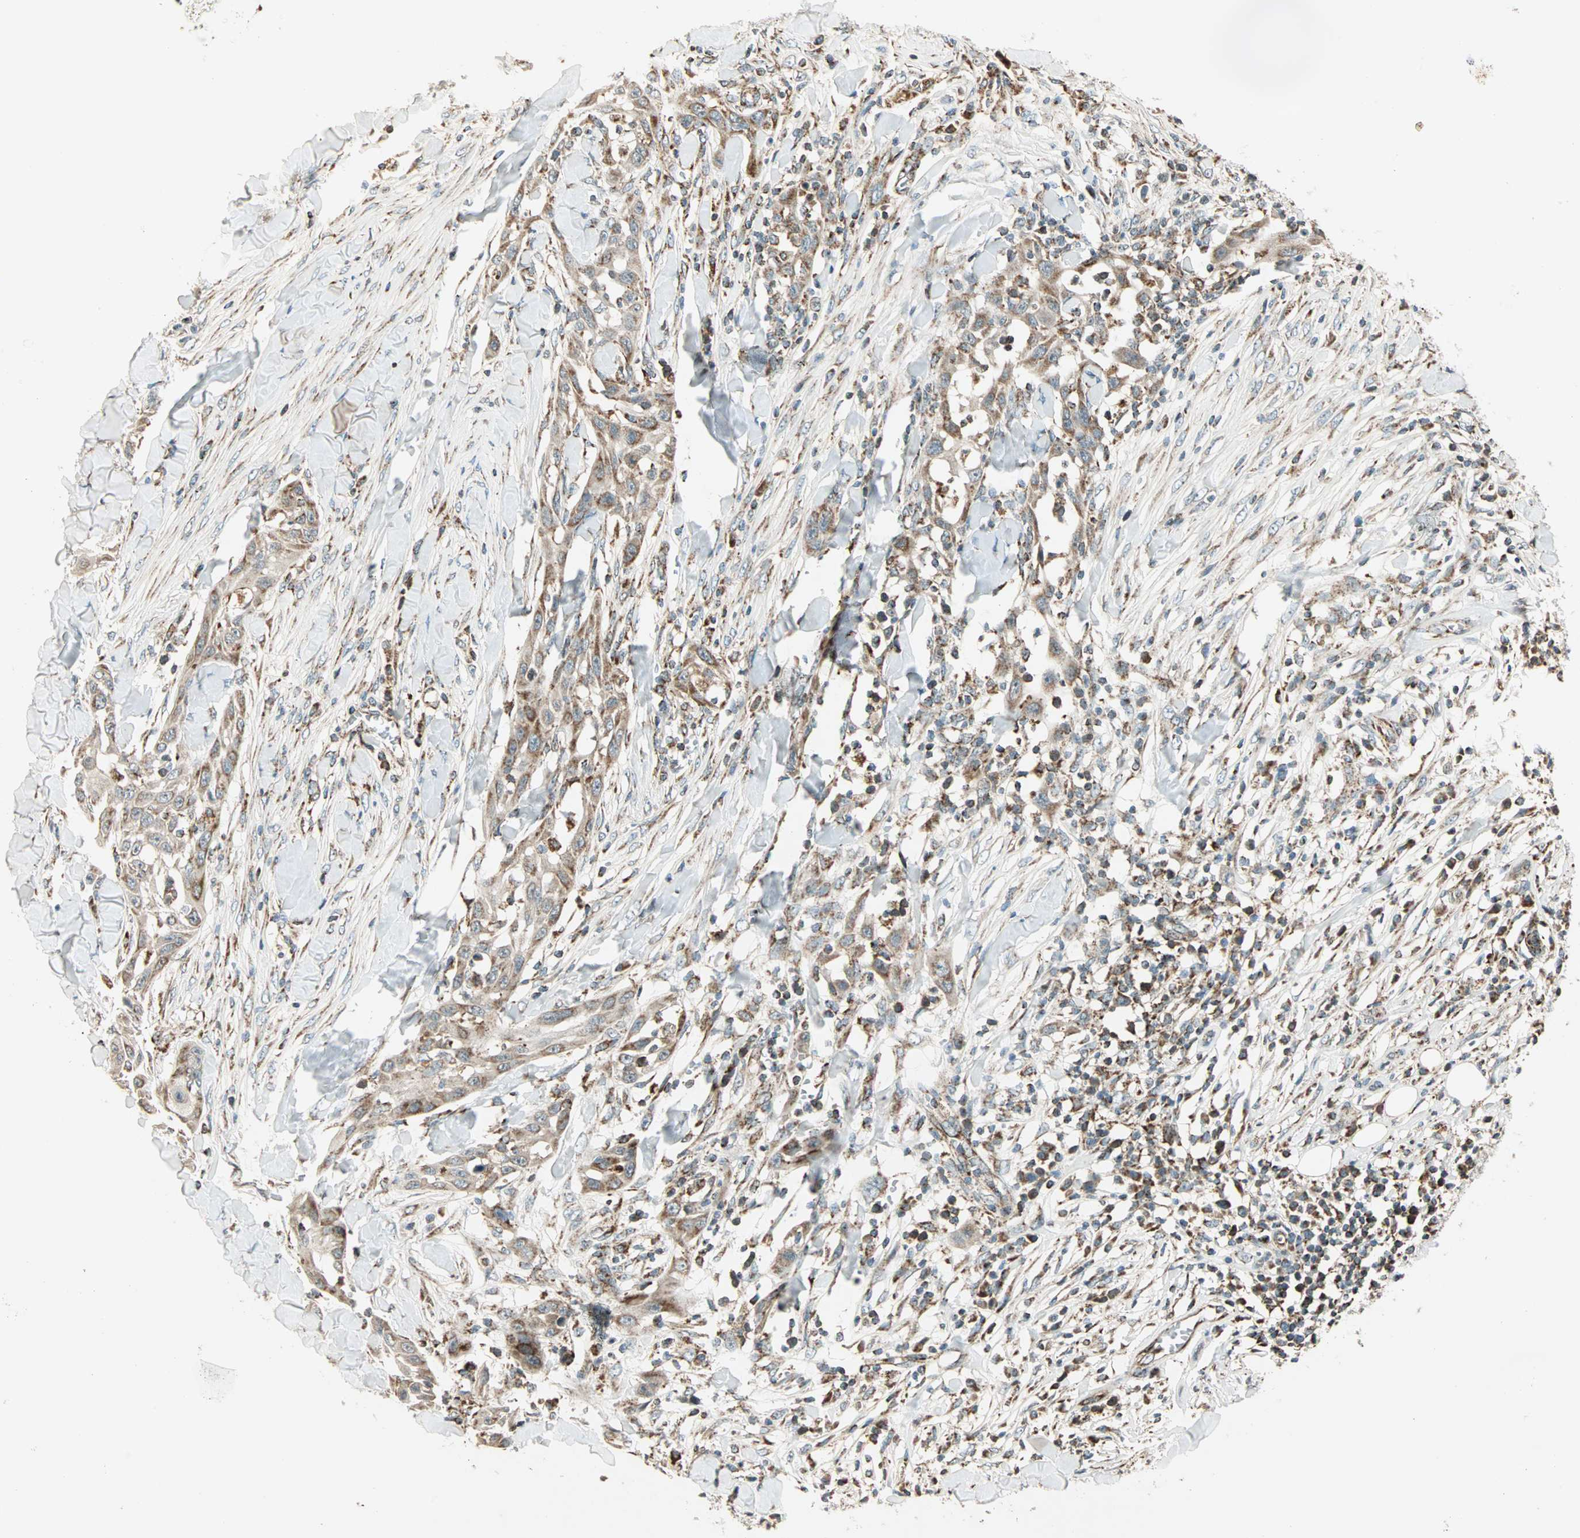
{"staining": {"intensity": "weak", "quantity": ">75%", "location": "cytoplasmic/membranous"}, "tissue": "skin cancer", "cell_type": "Tumor cells", "image_type": "cancer", "snomed": [{"axis": "morphology", "description": "Squamous cell carcinoma, NOS"}, {"axis": "topography", "description": "Skin"}], "caption": "This is an image of IHC staining of skin cancer (squamous cell carcinoma), which shows weak positivity in the cytoplasmic/membranous of tumor cells.", "gene": "SPRY4", "patient": {"sex": "male", "age": 24}}